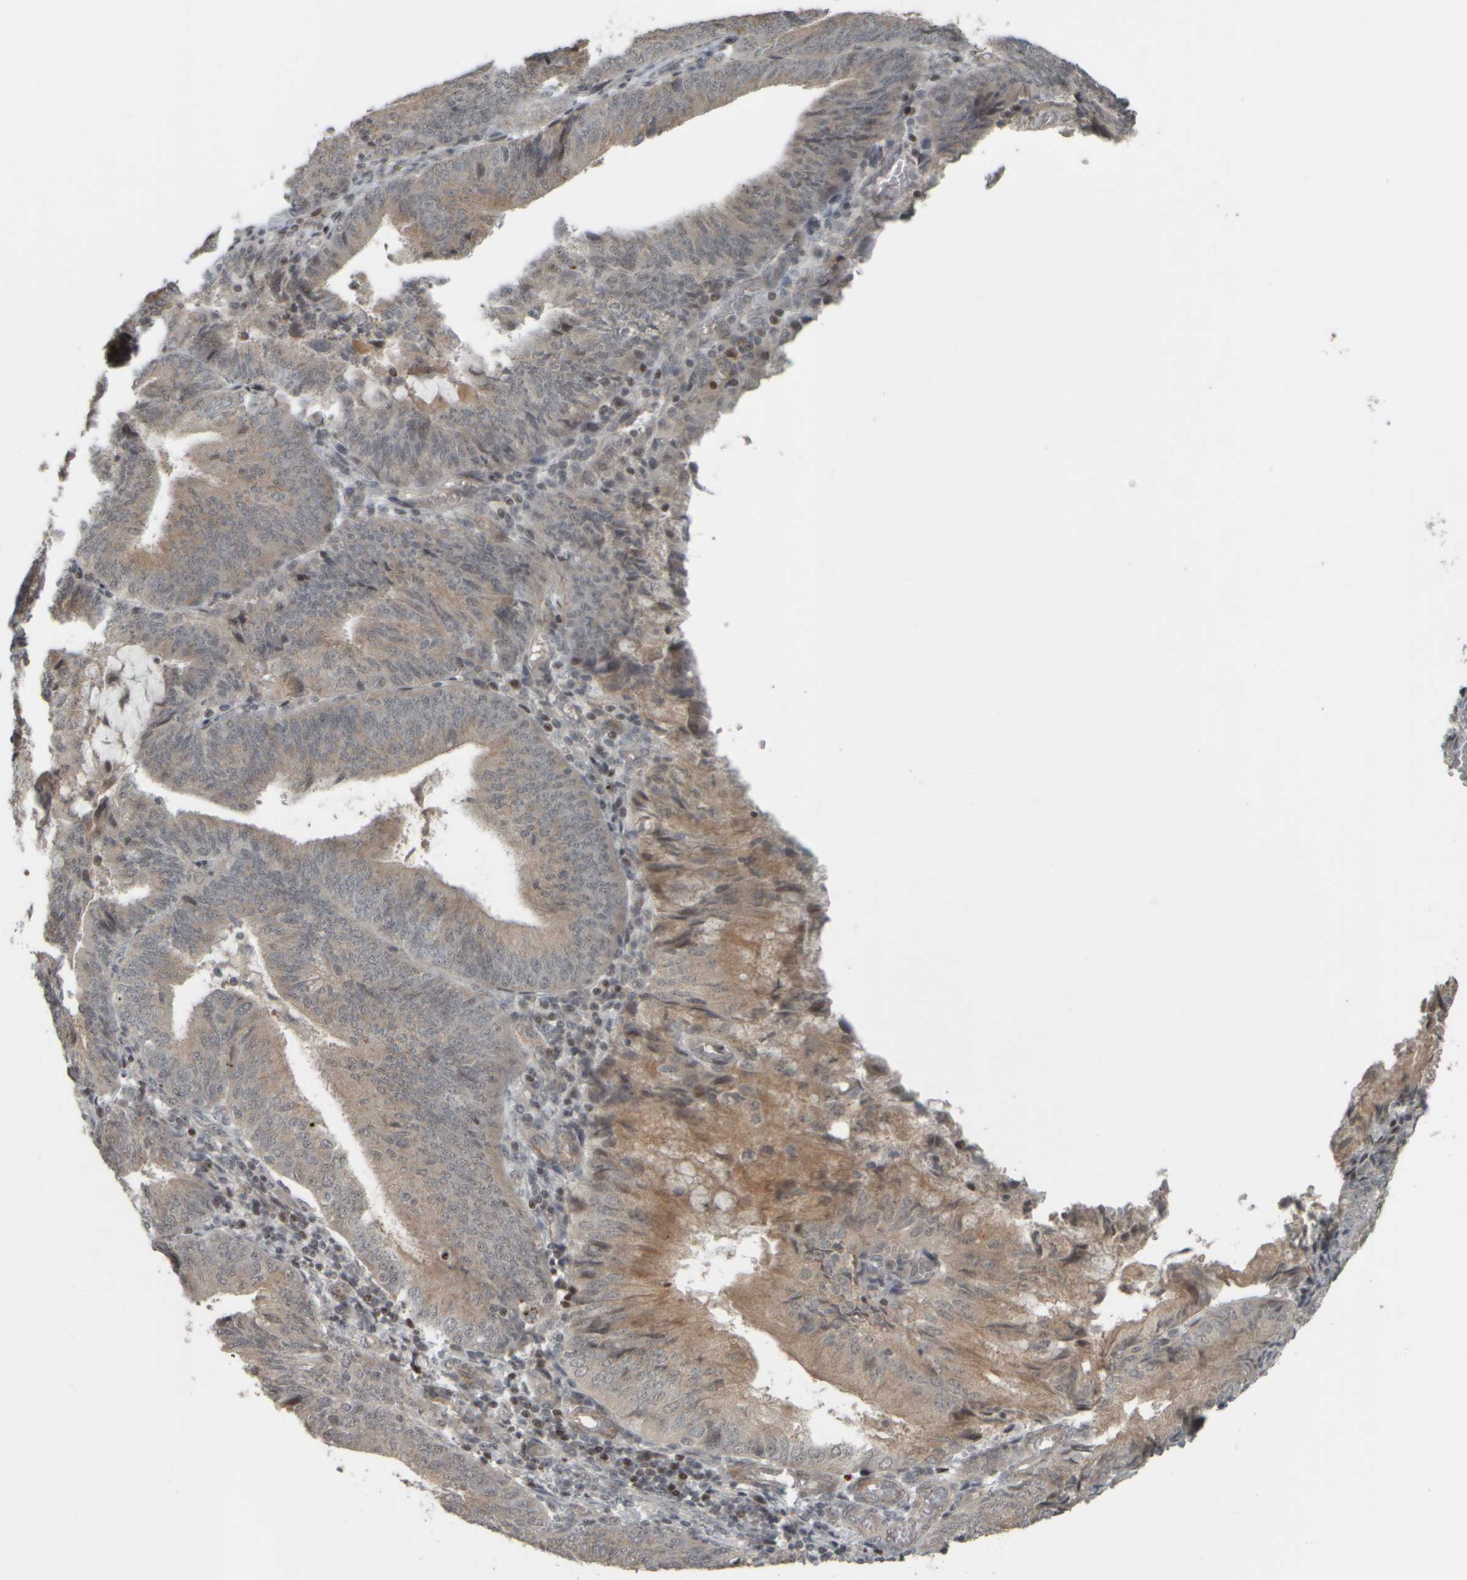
{"staining": {"intensity": "moderate", "quantity": "25%-75%", "location": "cytoplasmic/membranous"}, "tissue": "endometrial cancer", "cell_type": "Tumor cells", "image_type": "cancer", "snomed": [{"axis": "morphology", "description": "Adenocarcinoma, NOS"}, {"axis": "topography", "description": "Endometrium"}], "caption": "IHC staining of endometrial cancer, which displays medium levels of moderate cytoplasmic/membranous staining in about 25%-75% of tumor cells indicating moderate cytoplasmic/membranous protein positivity. The staining was performed using DAB (brown) for protein detection and nuclei were counterstained in hematoxylin (blue).", "gene": "NAPG", "patient": {"sex": "female", "age": 81}}